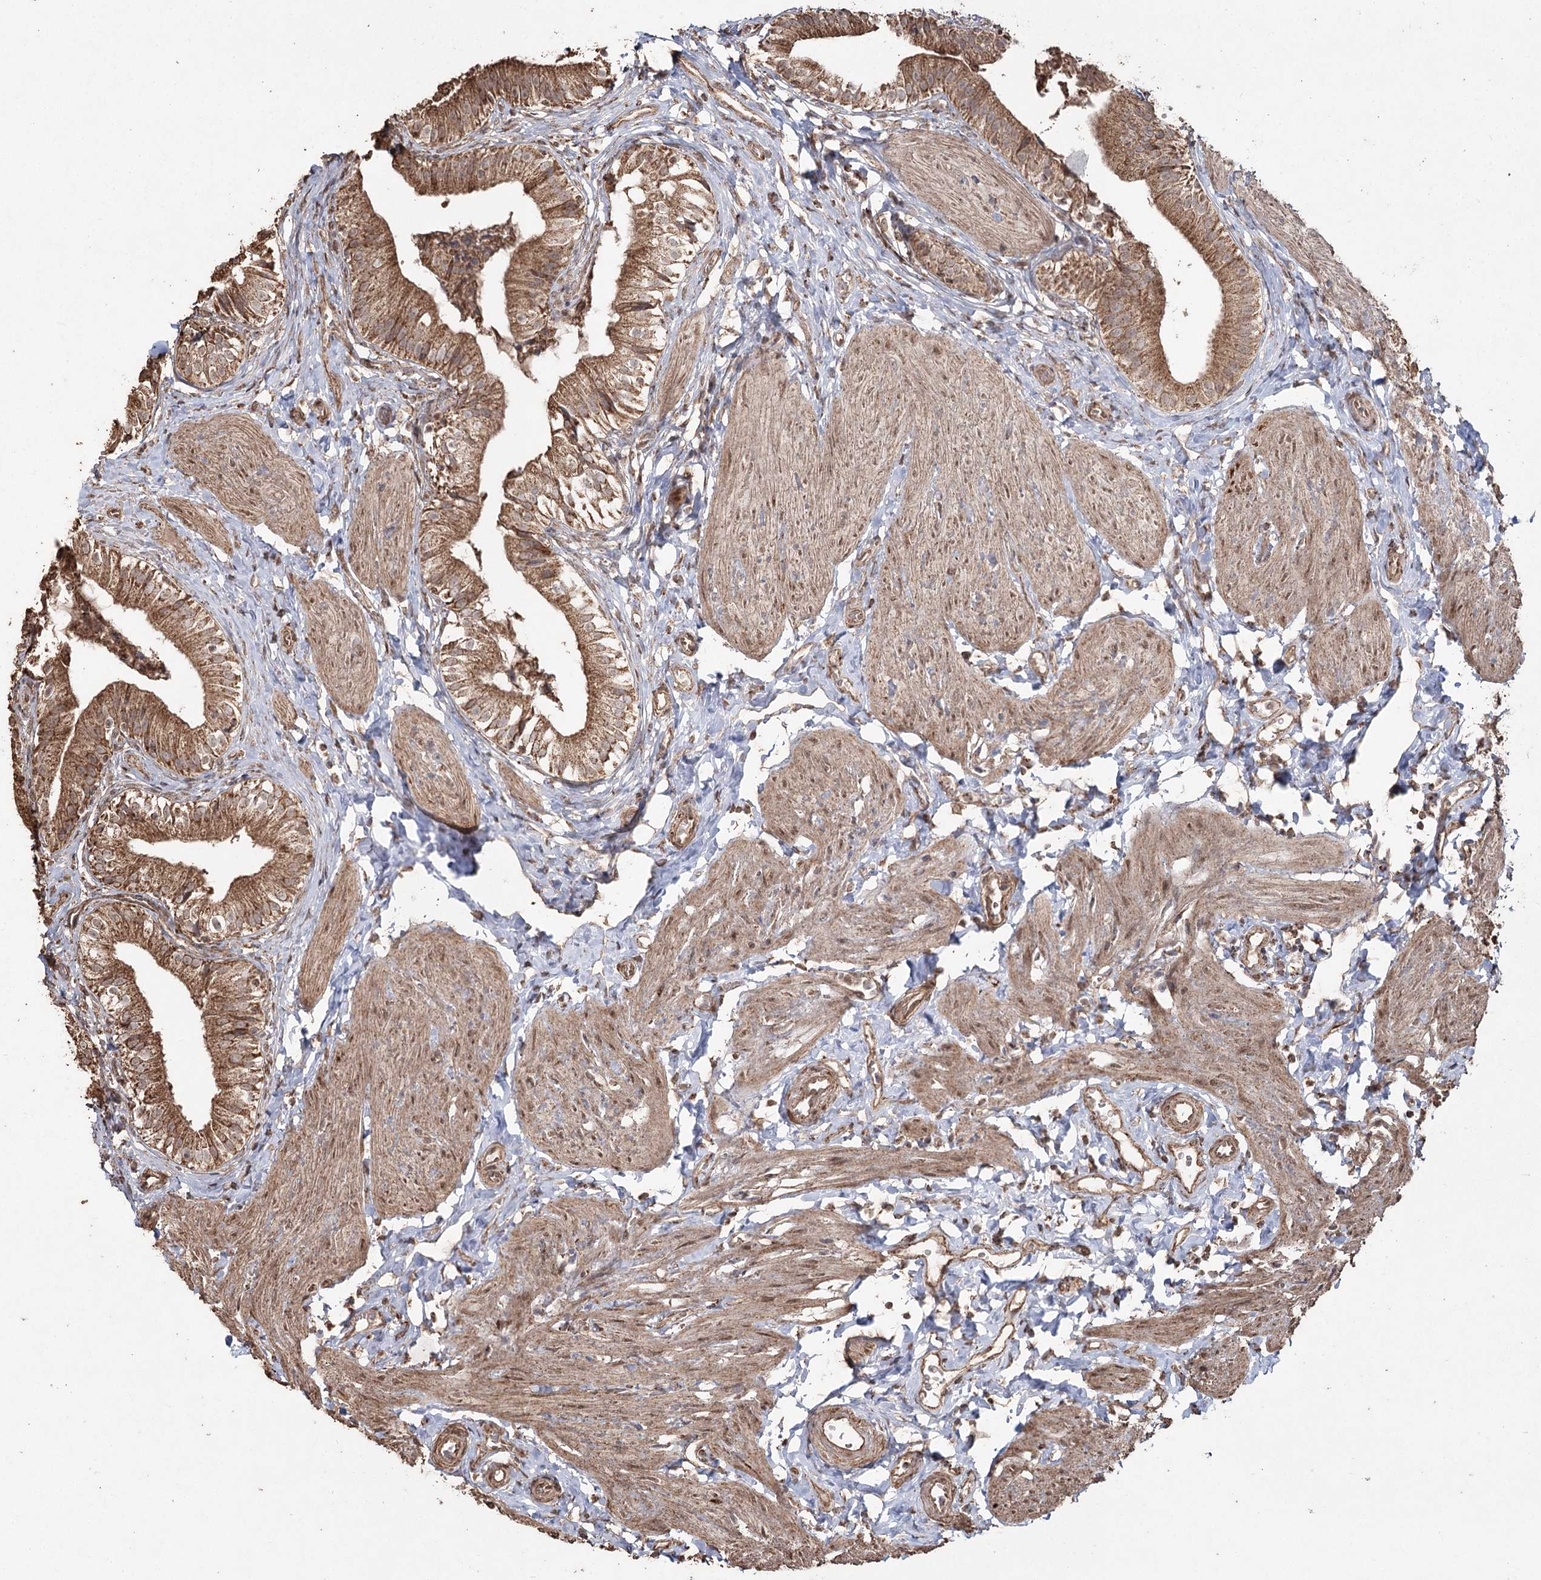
{"staining": {"intensity": "moderate", "quantity": ">75%", "location": "cytoplasmic/membranous"}, "tissue": "gallbladder", "cell_type": "Glandular cells", "image_type": "normal", "snomed": [{"axis": "morphology", "description": "Normal tissue, NOS"}, {"axis": "topography", "description": "Gallbladder"}], "caption": "An image showing moderate cytoplasmic/membranous expression in about >75% of glandular cells in benign gallbladder, as visualized by brown immunohistochemical staining.", "gene": "SLF2", "patient": {"sex": "female", "age": 47}}